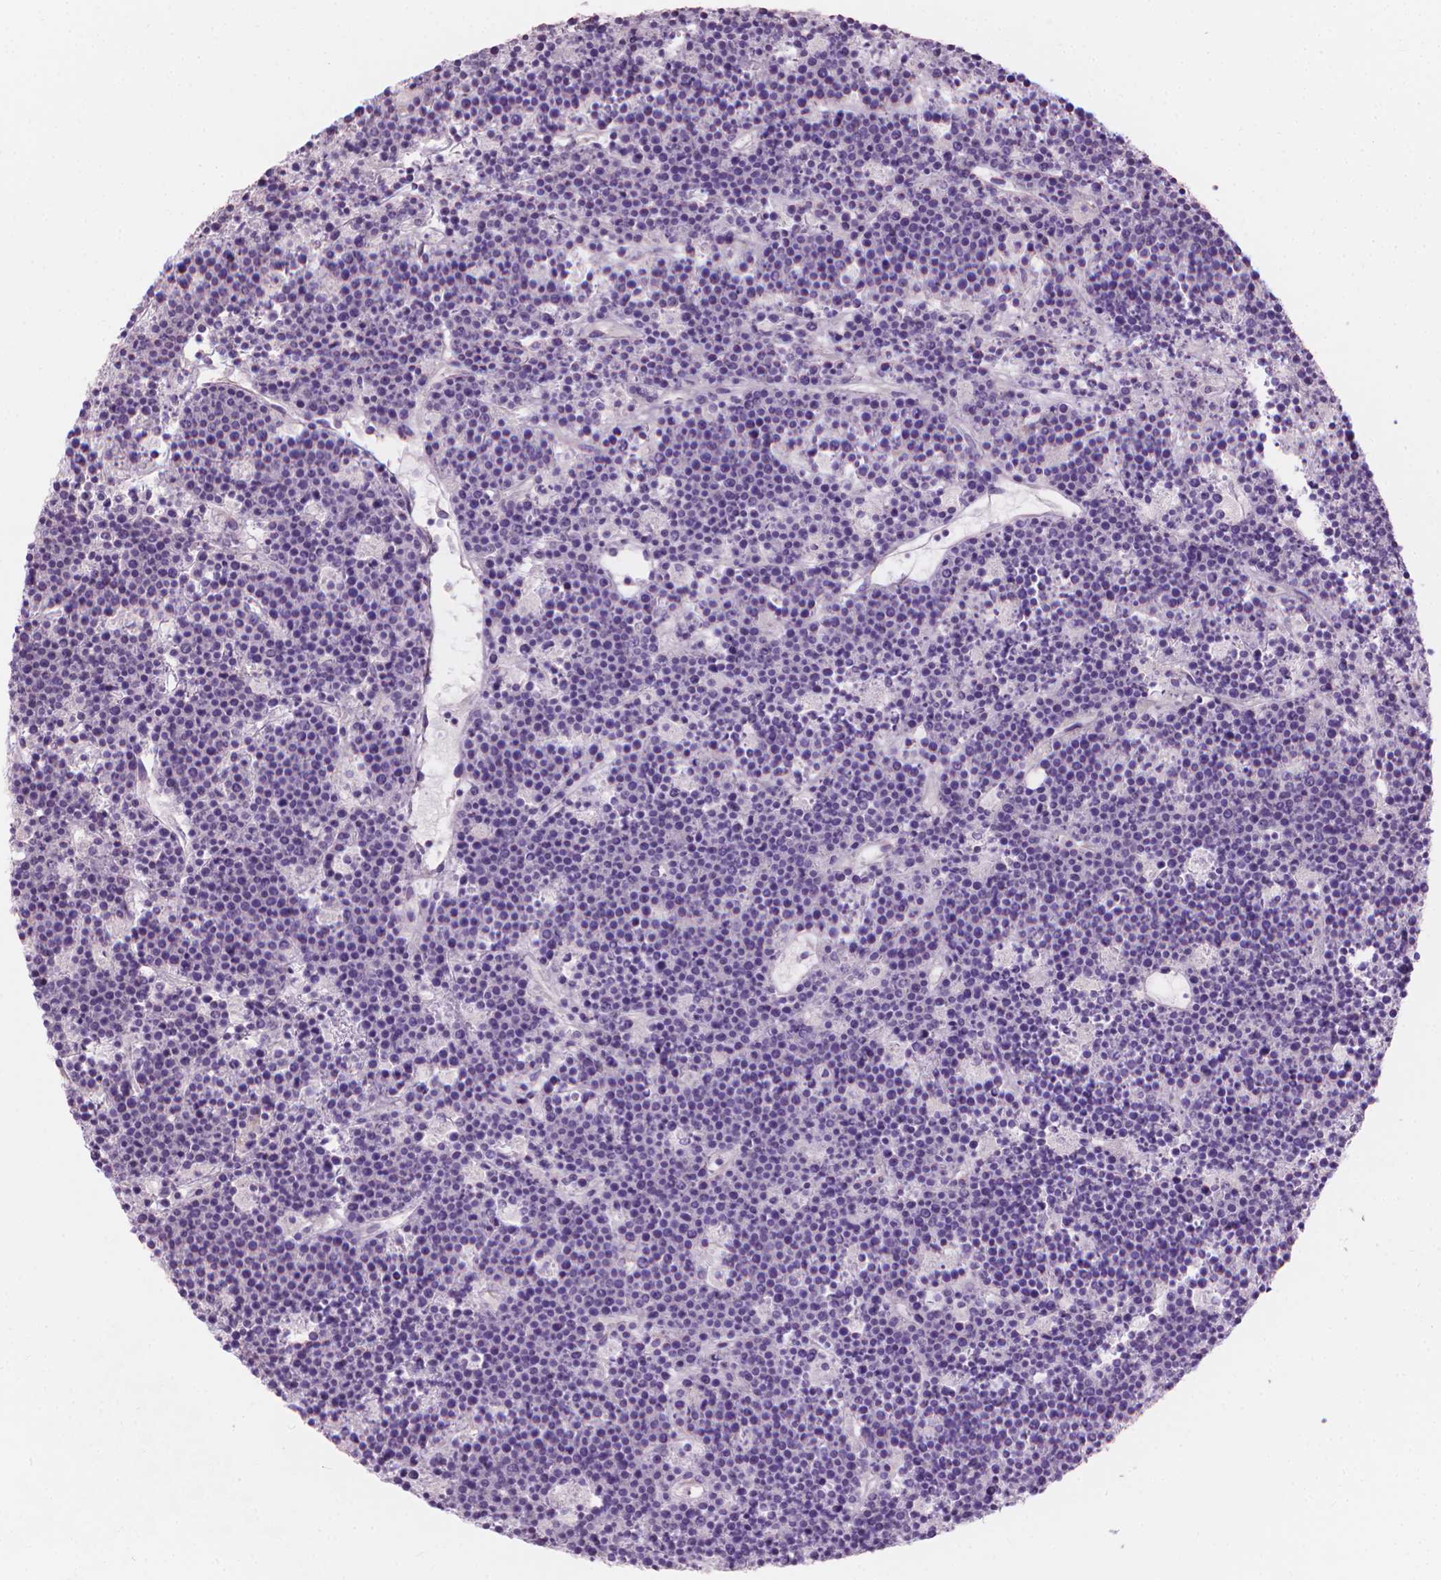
{"staining": {"intensity": "negative", "quantity": "none", "location": "none"}, "tissue": "lymphoma", "cell_type": "Tumor cells", "image_type": "cancer", "snomed": [{"axis": "morphology", "description": "Malignant lymphoma, non-Hodgkin's type, High grade"}, {"axis": "topography", "description": "Ovary"}], "caption": "Immunohistochemistry (IHC) image of lymphoma stained for a protein (brown), which demonstrates no staining in tumor cells.", "gene": "GPRC5A", "patient": {"sex": "female", "age": 56}}